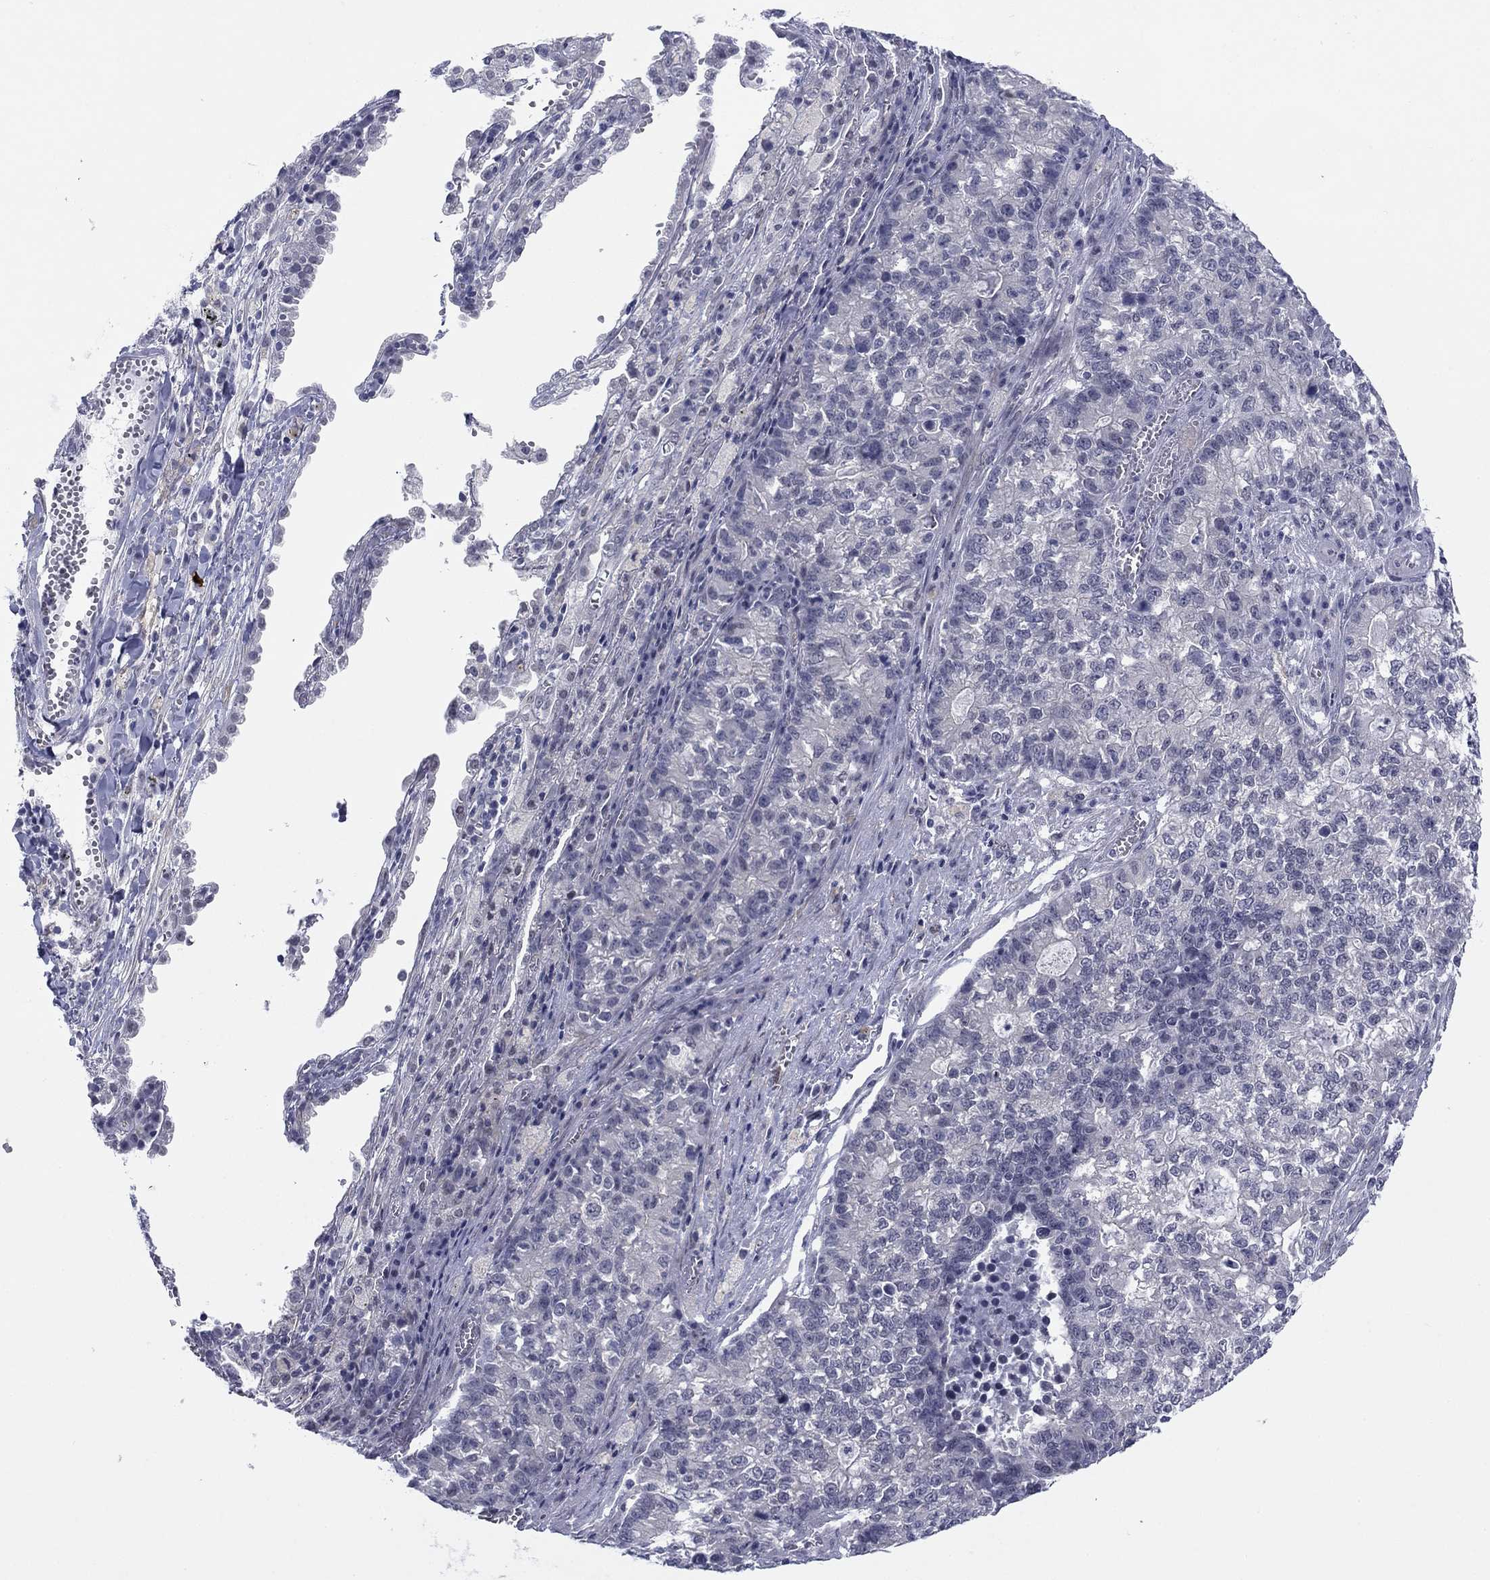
{"staining": {"intensity": "negative", "quantity": "none", "location": "none"}, "tissue": "lung cancer", "cell_type": "Tumor cells", "image_type": "cancer", "snomed": [{"axis": "morphology", "description": "Adenocarcinoma, NOS"}, {"axis": "topography", "description": "Lung"}], "caption": "The photomicrograph reveals no staining of tumor cells in adenocarcinoma (lung).", "gene": "TIGD4", "patient": {"sex": "male", "age": 57}}